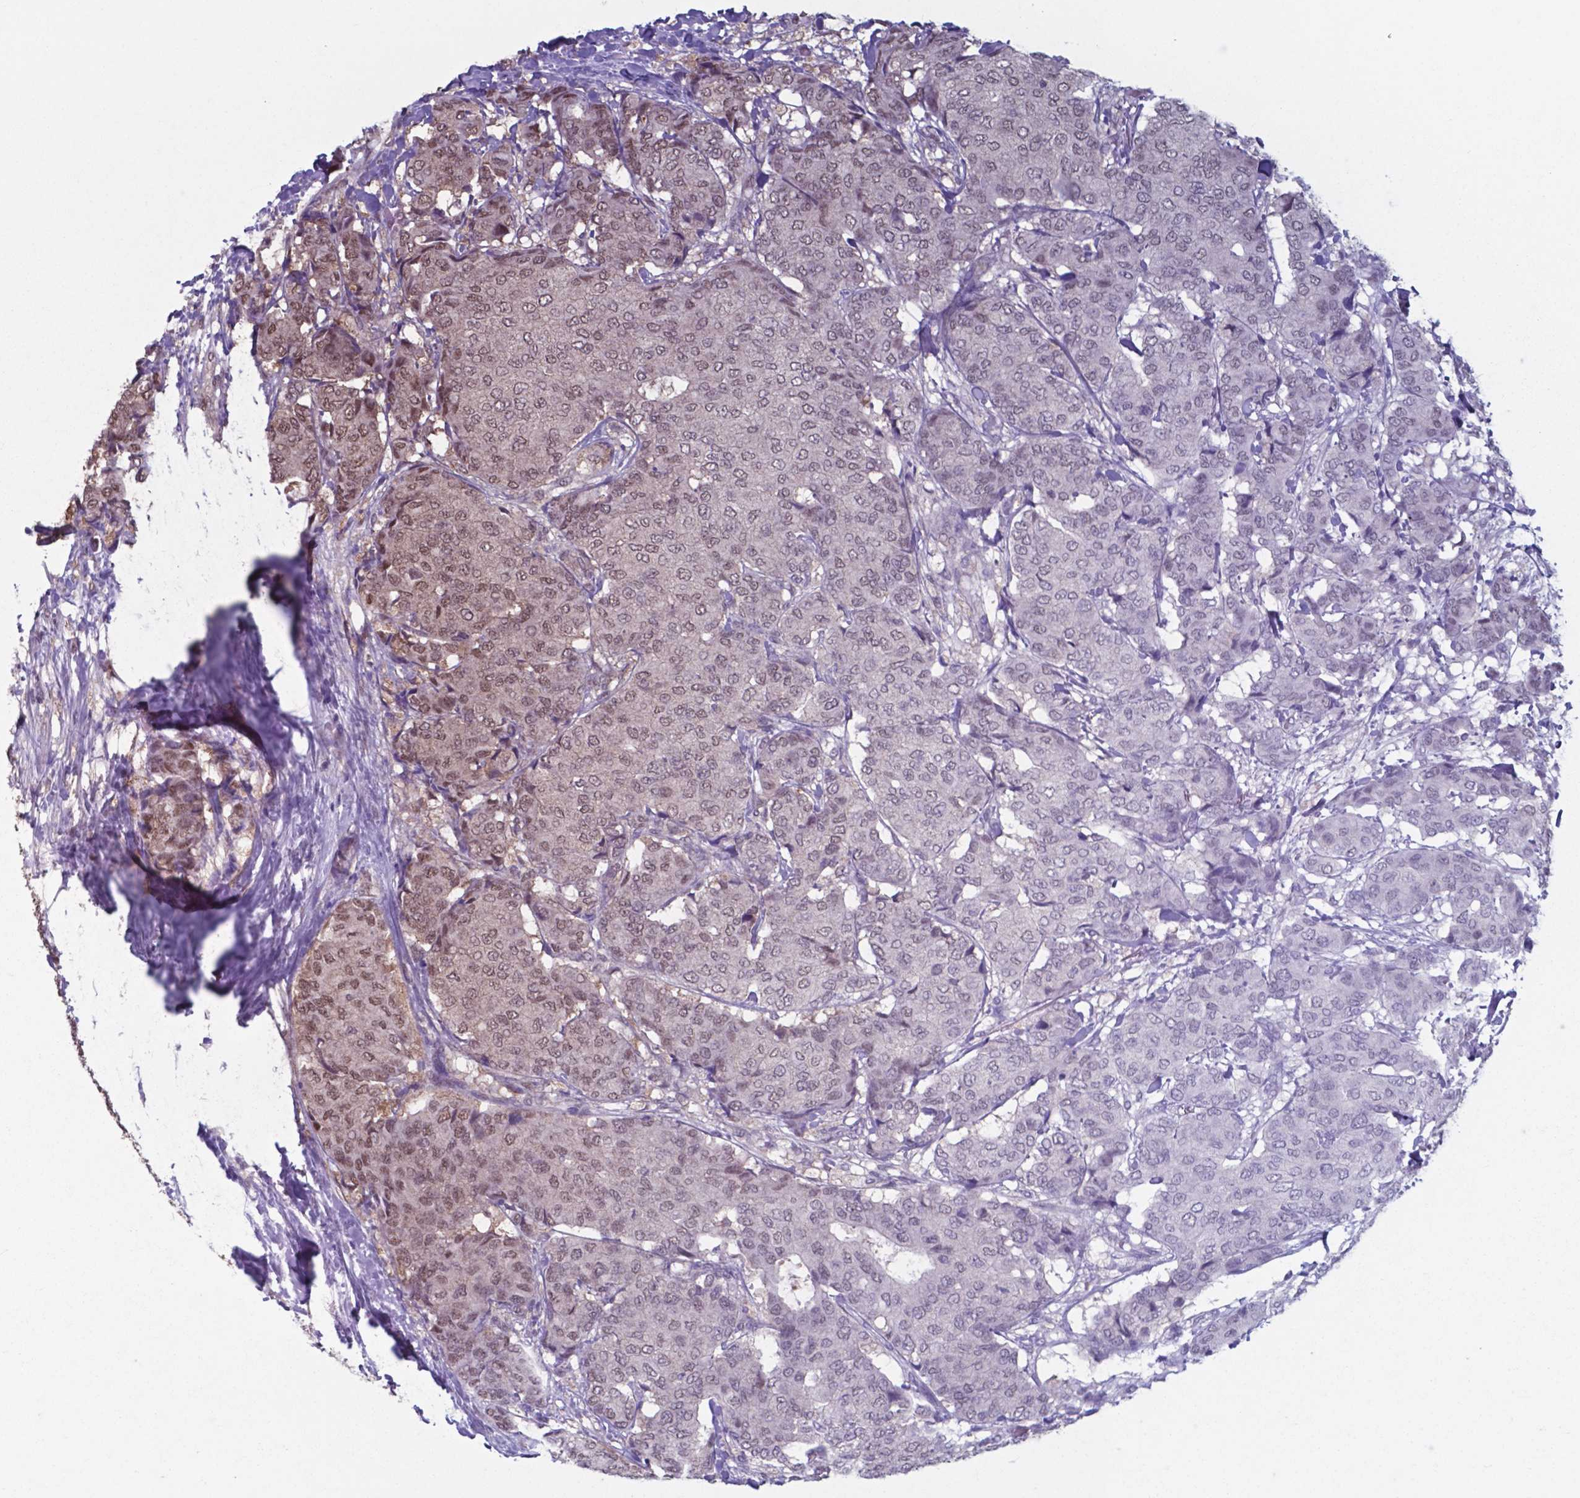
{"staining": {"intensity": "moderate", "quantity": "25%-75%", "location": "nuclear"}, "tissue": "breast cancer", "cell_type": "Tumor cells", "image_type": "cancer", "snomed": [{"axis": "morphology", "description": "Duct carcinoma"}, {"axis": "topography", "description": "Breast"}], "caption": "A histopathology image of breast cancer stained for a protein displays moderate nuclear brown staining in tumor cells. (DAB (3,3'-diaminobenzidine) = brown stain, brightfield microscopy at high magnification).", "gene": "UBA1", "patient": {"sex": "female", "age": 75}}